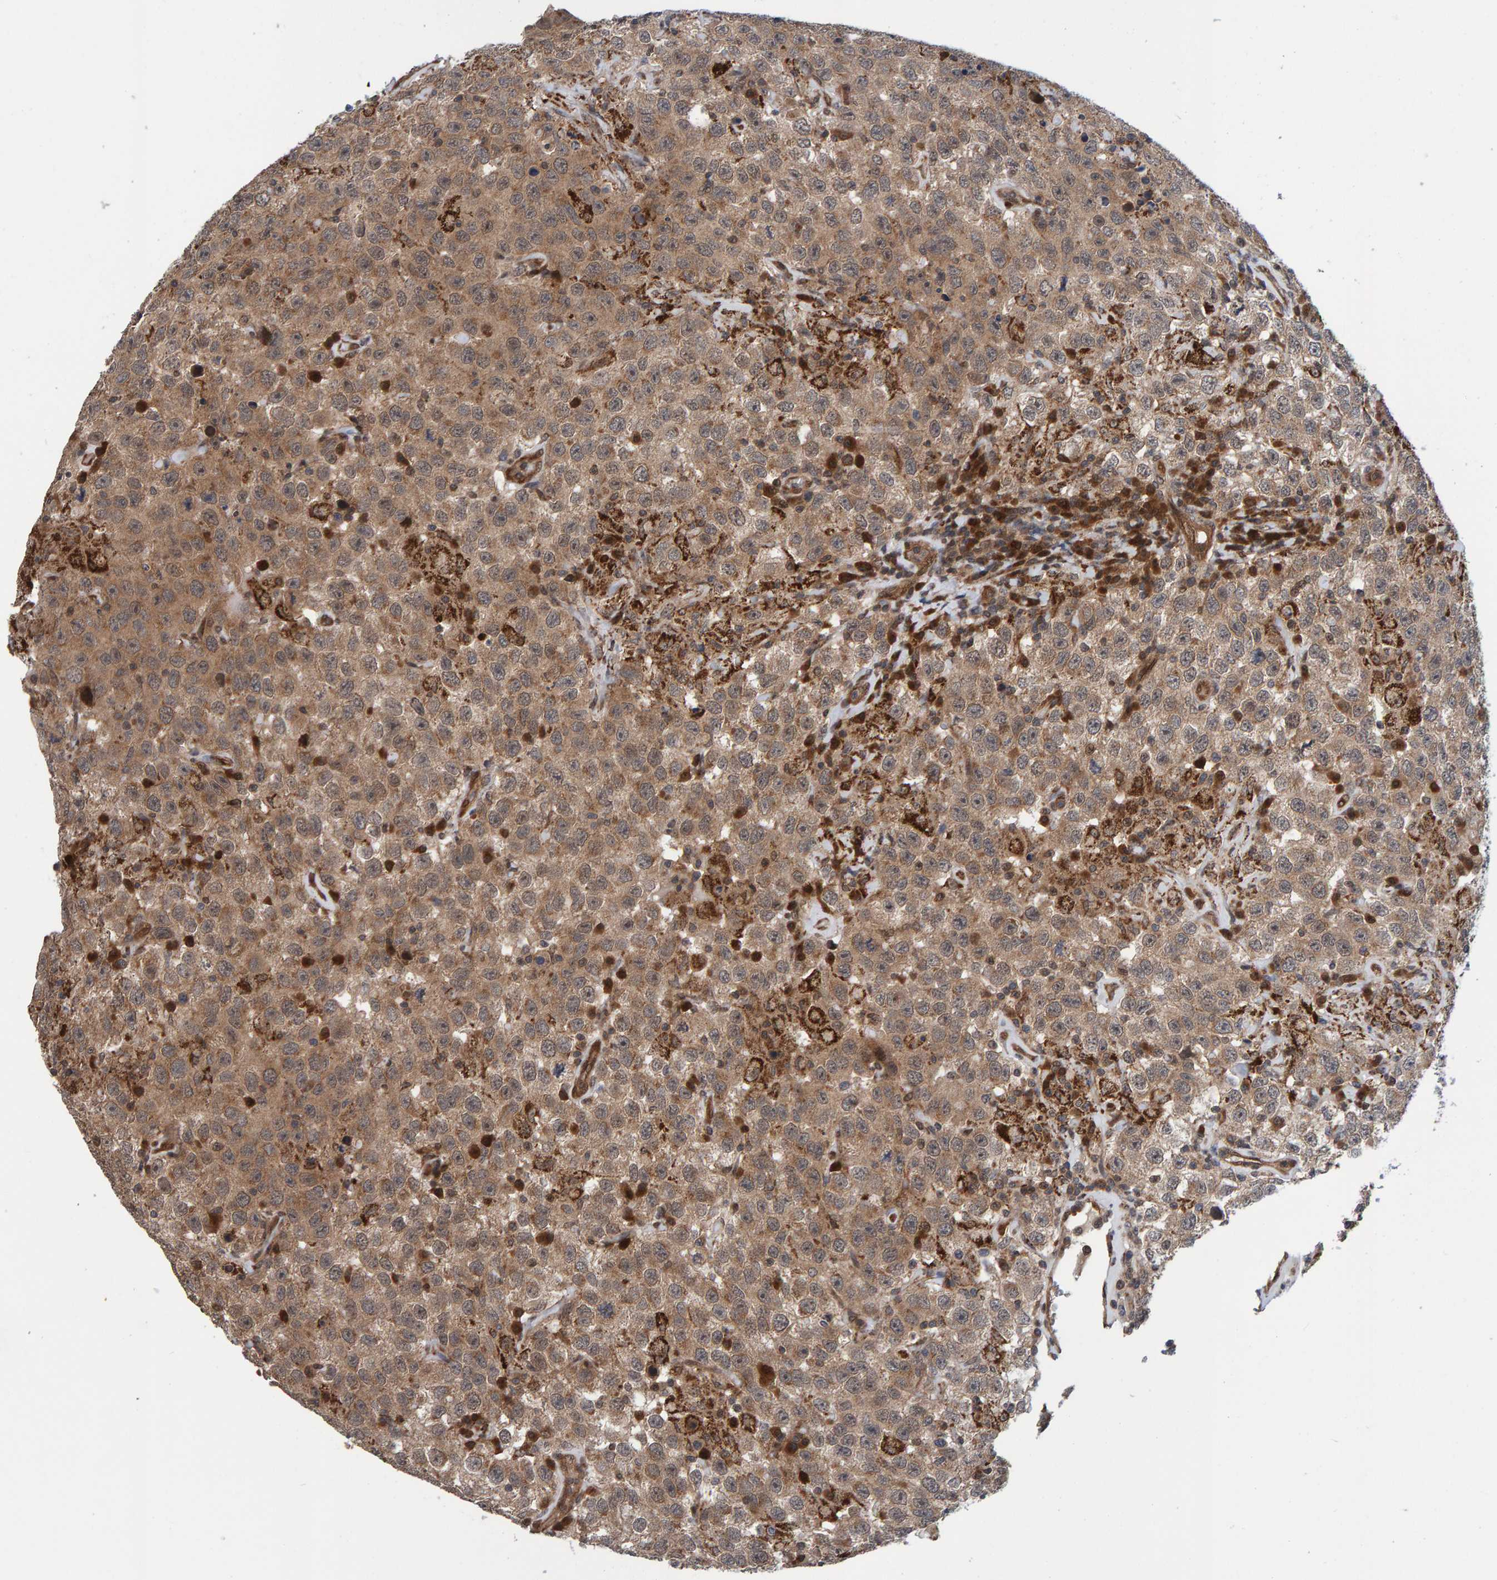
{"staining": {"intensity": "moderate", "quantity": ">75%", "location": "cytoplasmic/membranous"}, "tissue": "testis cancer", "cell_type": "Tumor cells", "image_type": "cancer", "snomed": [{"axis": "morphology", "description": "Seminoma, NOS"}, {"axis": "topography", "description": "Testis"}], "caption": "Testis cancer tissue exhibits moderate cytoplasmic/membranous staining in approximately >75% of tumor cells, visualized by immunohistochemistry.", "gene": "SCRN2", "patient": {"sex": "male", "age": 41}}